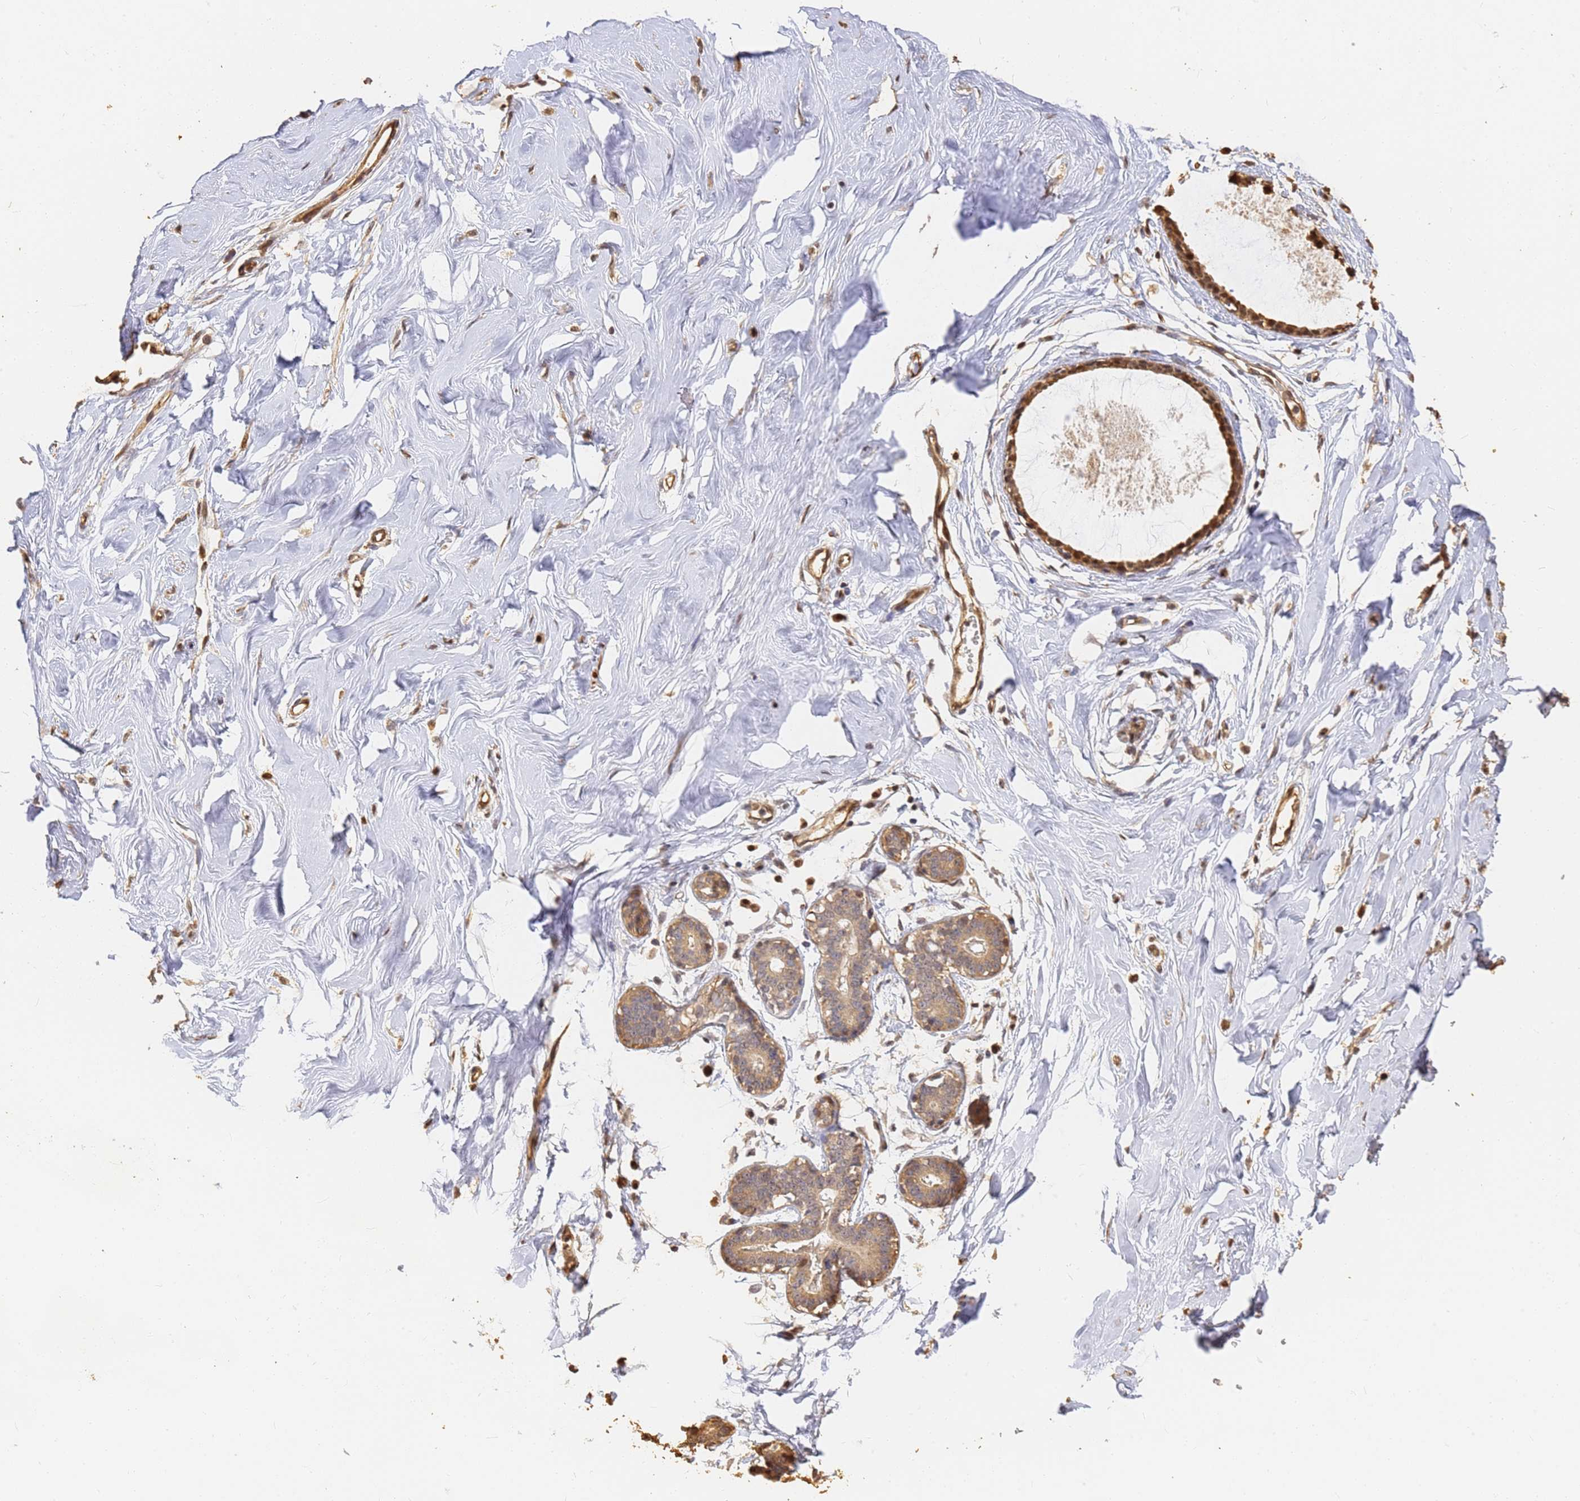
{"staining": {"intensity": "strong", "quantity": ">75%", "location": "cytoplasmic/membranous,nuclear"}, "tissue": "breast", "cell_type": "Adipocytes", "image_type": "normal", "snomed": [{"axis": "morphology", "description": "Normal tissue, NOS"}, {"axis": "morphology", "description": "Adenoma, NOS"}, {"axis": "topography", "description": "Breast"}], "caption": "IHC (DAB) staining of benign breast exhibits strong cytoplasmic/membranous,nuclear protein positivity in approximately >75% of adipocytes. (DAB (3,3'-diaminobenzidine) = brown stain, brightfield microscopy at high magnification).", "gene": "JAK2", "patient": {"sex": "female", "age": 23}}